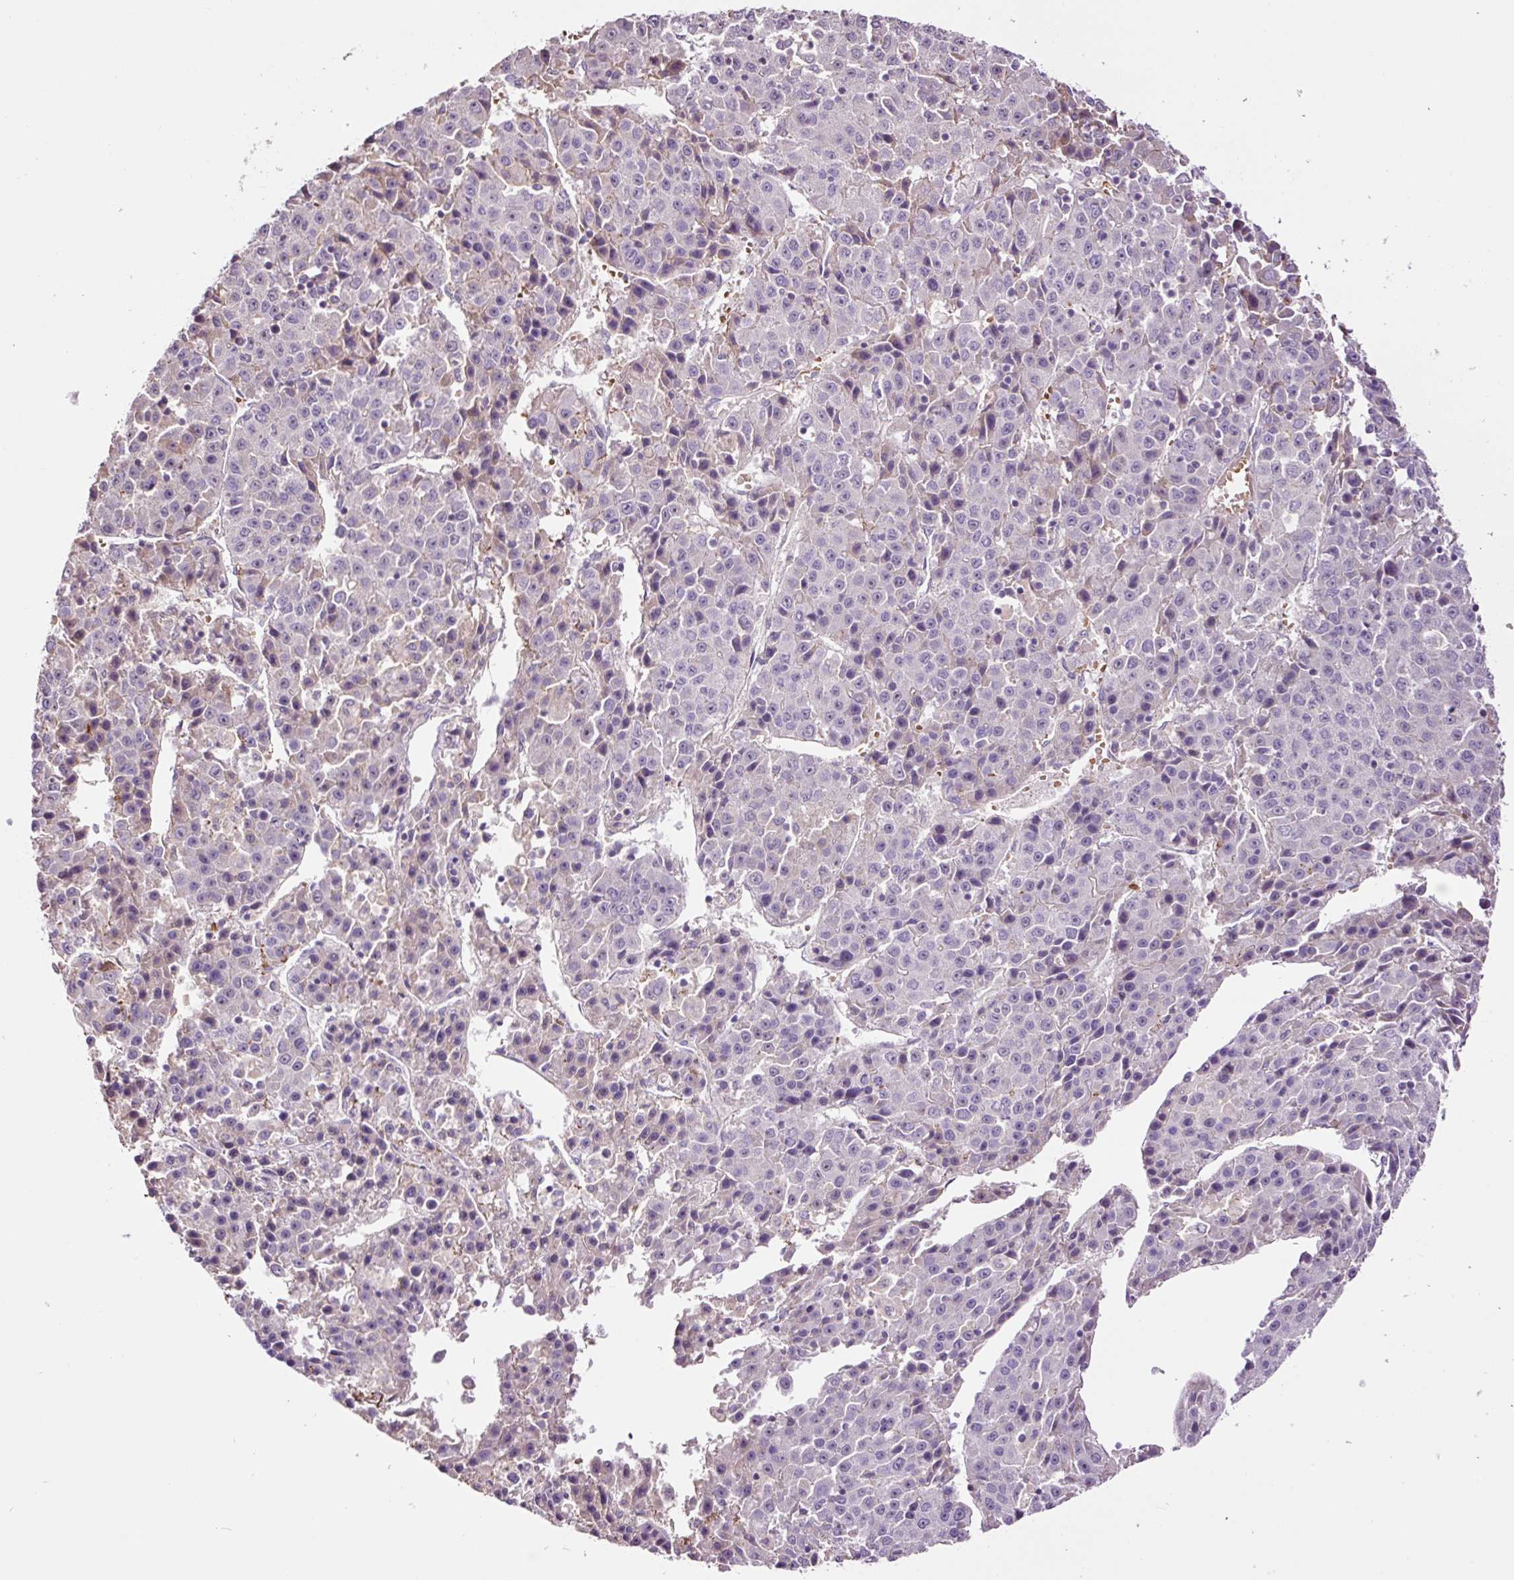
{"staining": {"intensity": "negative", "quantity": "none", "location": "none"}, "tissue": "liver cancer", "cell_type": "Tumor cells", "image_type": "cancer", "snomed": [{"axis": "morphology", "description": "Carcinoma, Hepatocellular, NOS"}, {"axis": "topography", "description": "Liver"}], "caption": "Image shows no significant protein staining in tumor cells of hepatocellular carcinoma (liver).", "gene": "TMEM235", "patient": {"sex": "female", "age": 53}}